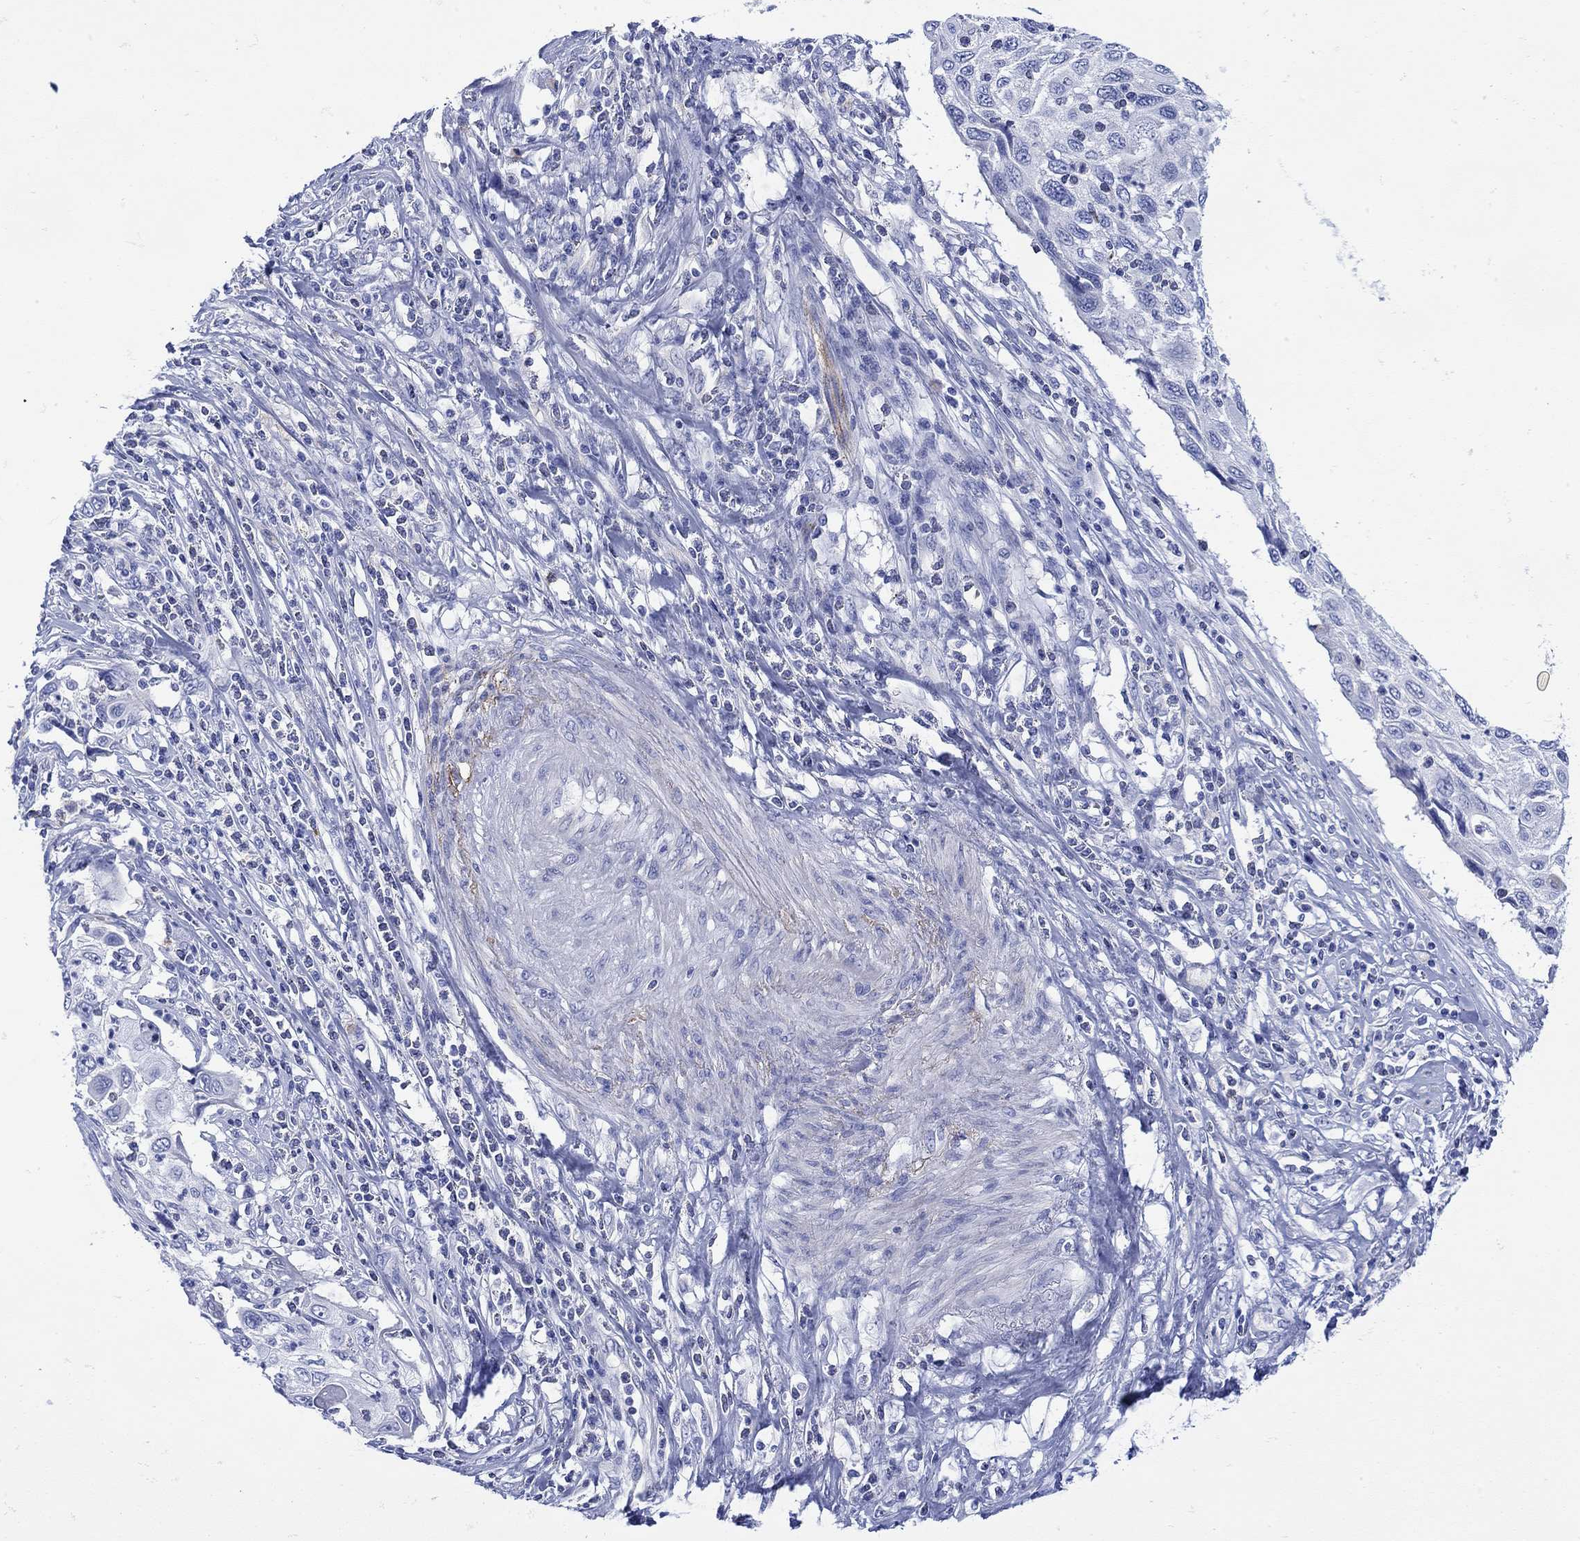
{"staining": {"intensity": "negative", "quantity": "none", "location": "none"}, "tissue": "cervical cancer", "cell_type": "Tumor cells", "image_type": "cancer", "snomed": [{"axis": "morphology", "description": "Squamous cell carcinoma, NOS"}, {"axis": "topography", "description": "Cervix"}], "caption": "Protein analysis of cervical cancer (squamous cell carcinoma) reveals no significant staining in tumor cells.", "gene": "ANKMY1", "patient": {"sex": "female", "age": 70}}